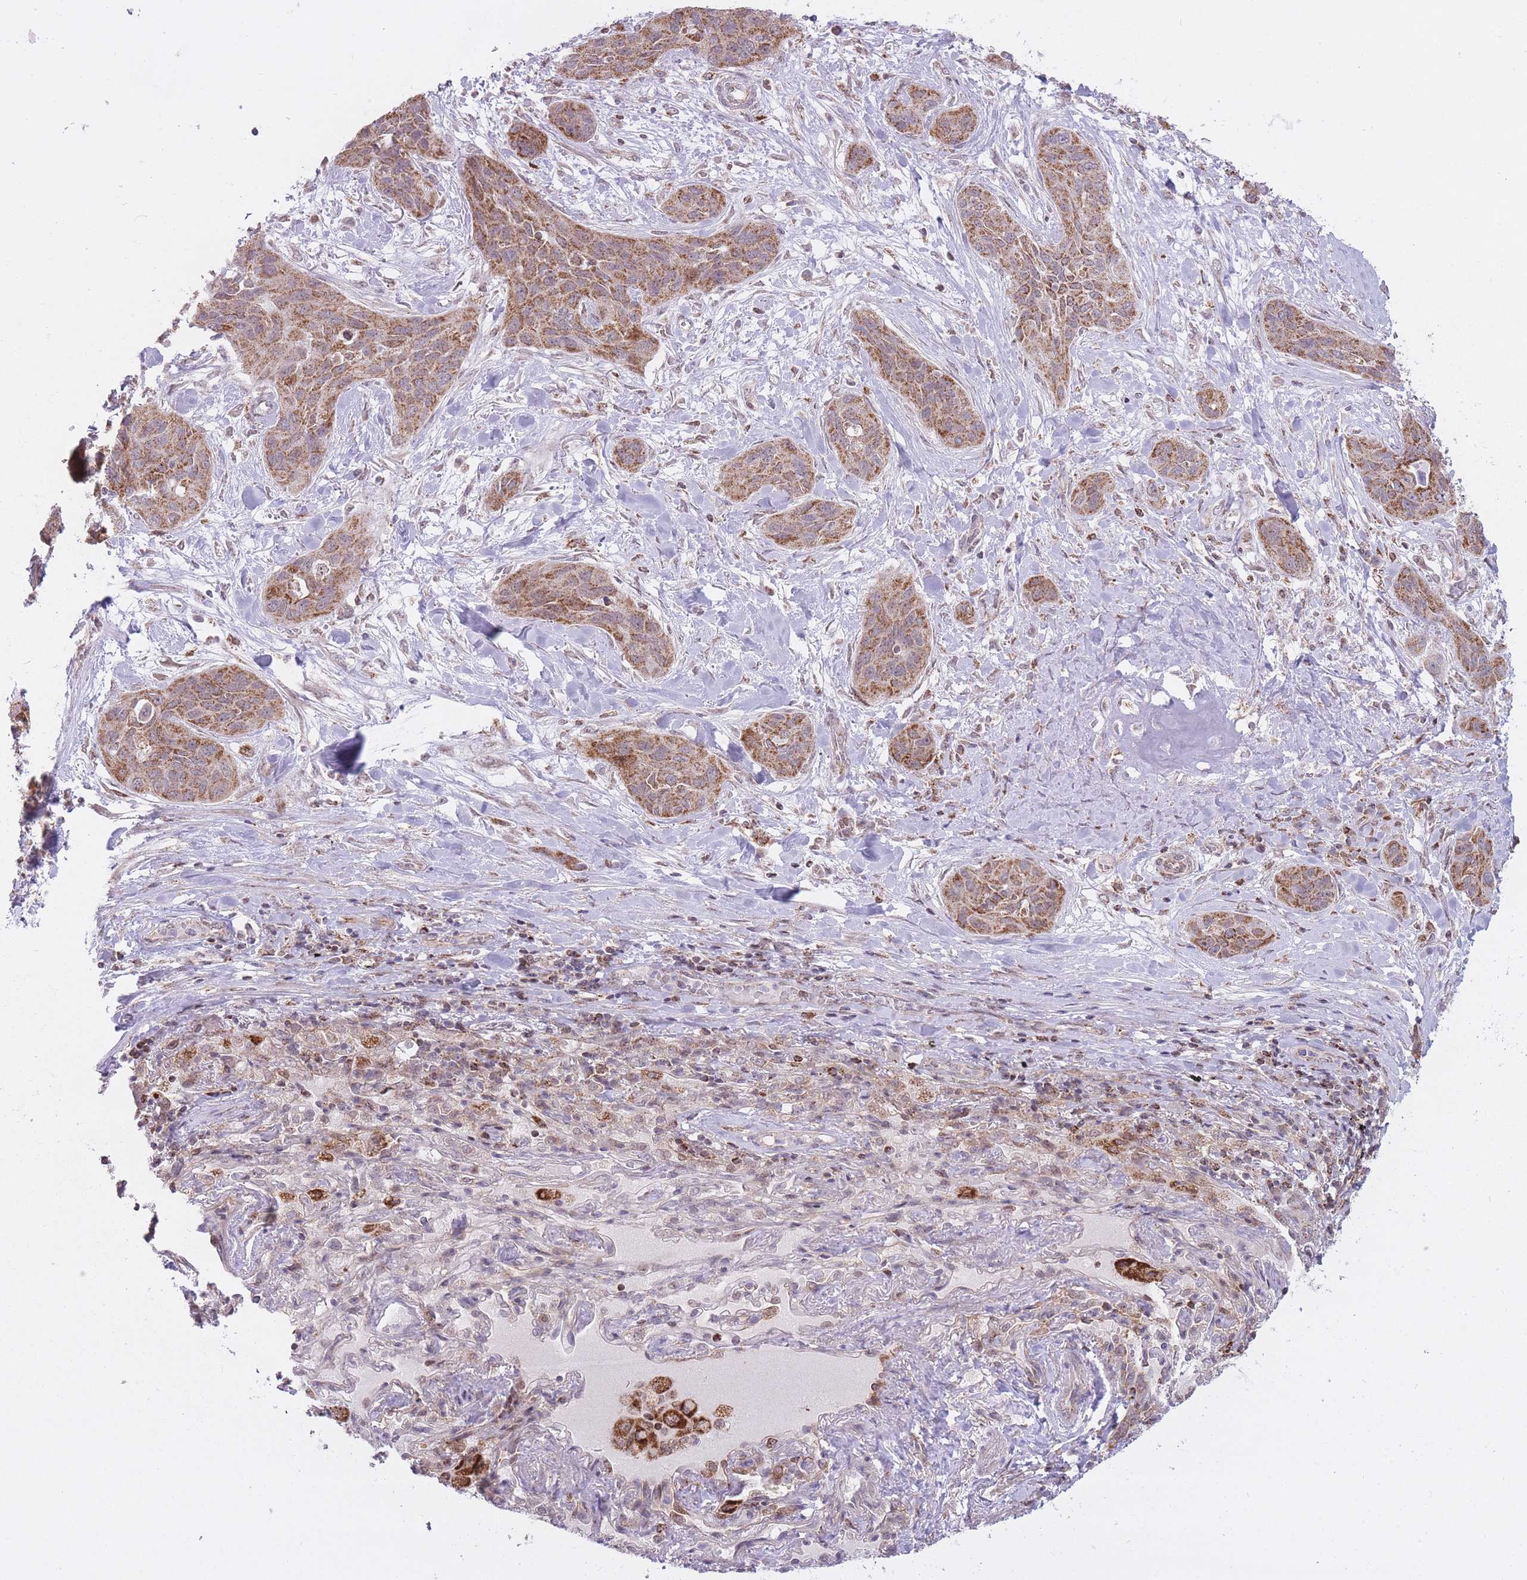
{"staining": {"intensity": "moderate", "quantity": ">75%", "location": "cytoplasmic/membranous"}, "tissue": "lung cancer", "cell_type": "Tumor cells", "image_type": "cancer", "snomed": [{"axis": "morphology", "description": "Squamous cell carcinoma, NOS"}, {"axis": "topography", "description": "Lung"}], "caption": "Protein analysis of lung cancer tissue exhibits moderate cytoplasmic/membranous staining in approximately >75% of tumor cells. Ihc stains the protein in brown and the nuclei are stained blue.", "gene": "DPYSL4", "patient": {"sex": "female", "age": 70}}